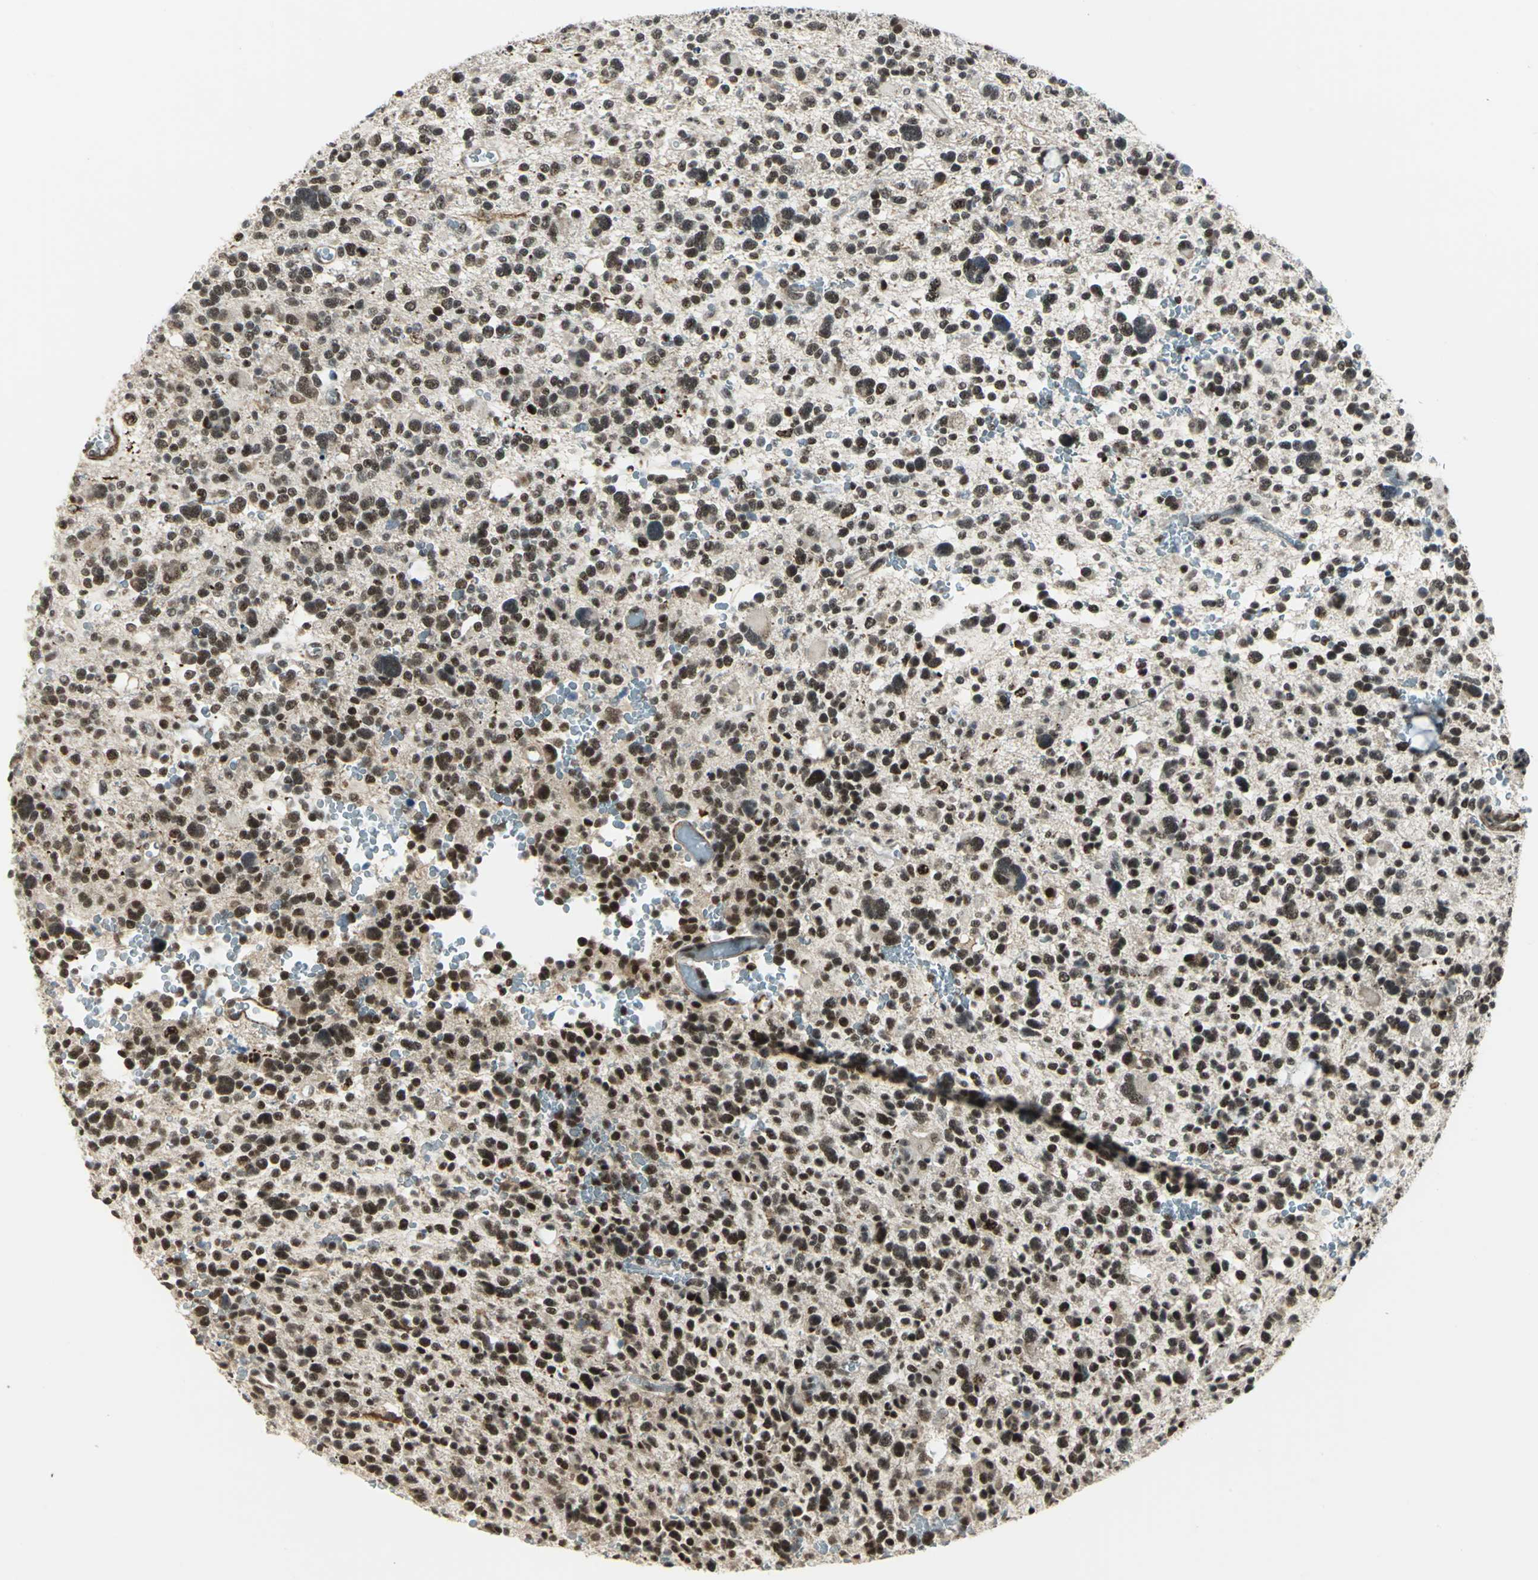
{"staining": {"intensity": "moderate", "quantity": ">75%", "location": "nuclear"}, "tissue": "glioma", "cell_type": "Tumor cells", "image_type": "cancer", "snomed": [{"axis": "morphology", "description": "Glioma, malignant, High grade"}, {"axis": "topography", "description": "Brain"}], "caption": "About >75% of tumor cells in human malignant glioma (high-grade) demonstrate moderate nuclear protein positivity as visualized by brown immunohistochemical staining.", "gene": "MTA1", "patient": {"sex": "male", "age": 48}}